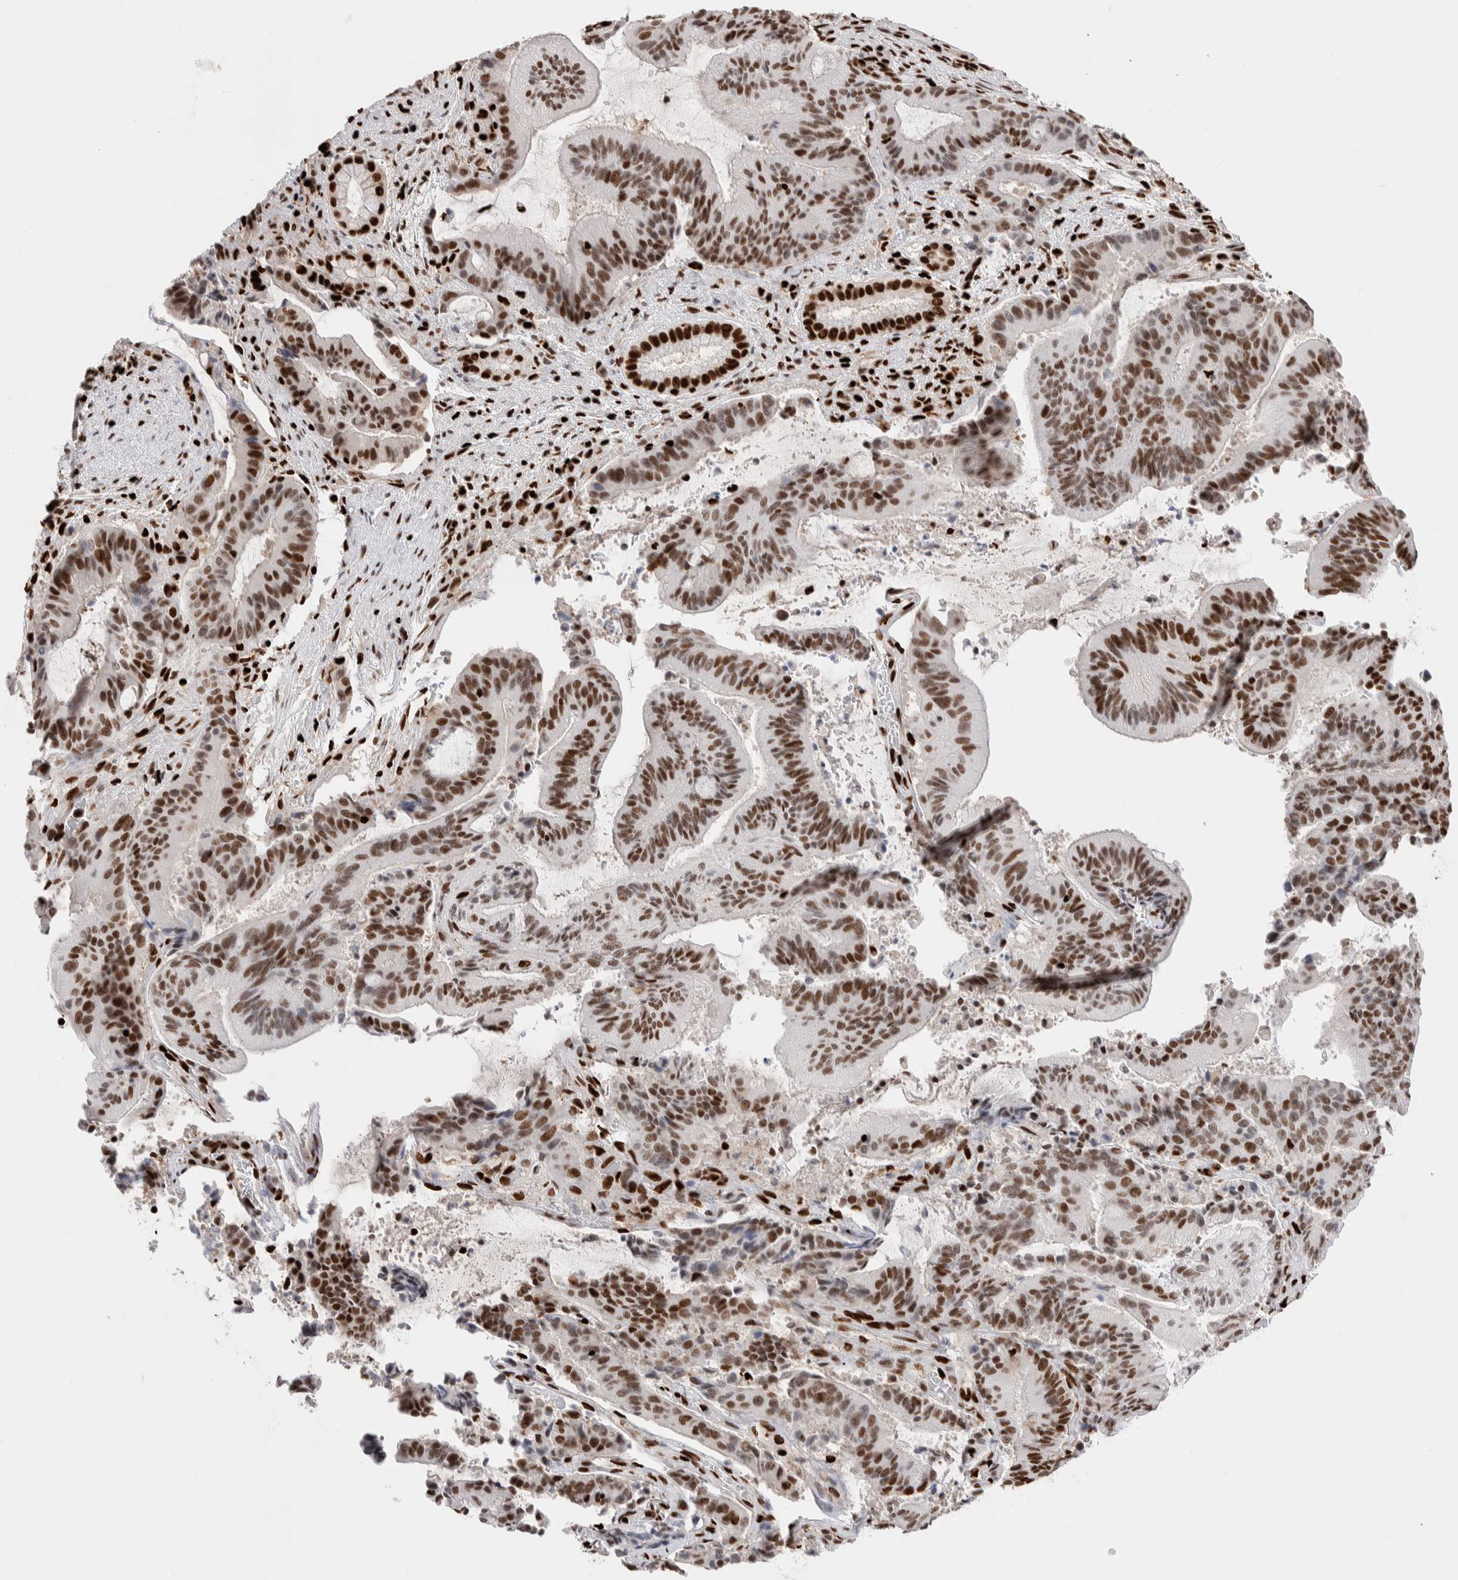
{"staining": {"intensity": "strong", "quantity": ">75%", "location": "nuclear"}, "tissue": "liver cancer", "cell_type": "Tumor cells", "image_type": "cancer", "snomed": [{"axis": "morphology", "description": "Normal tissue, NOS"}, {"axis": "morphology", "description": "Cholangiocarcinoma"}, {"axis": "topography", "description": "Liver"}, {"axis": "topography", "description": "Peripheral nerve tissue"}], "caption": "A brown stain highlights strong nuclear positivity of a protein in liver cancer tumor cells. The staining is performed using DAB (3,3'-diaminobenzidine) brown chromogen to label protein expression. The nuclei are counter-stained blue using hematoxylin.", "gene": "RNASEK-C17orf49", "patient": {"sex": "female", "age": 73}}